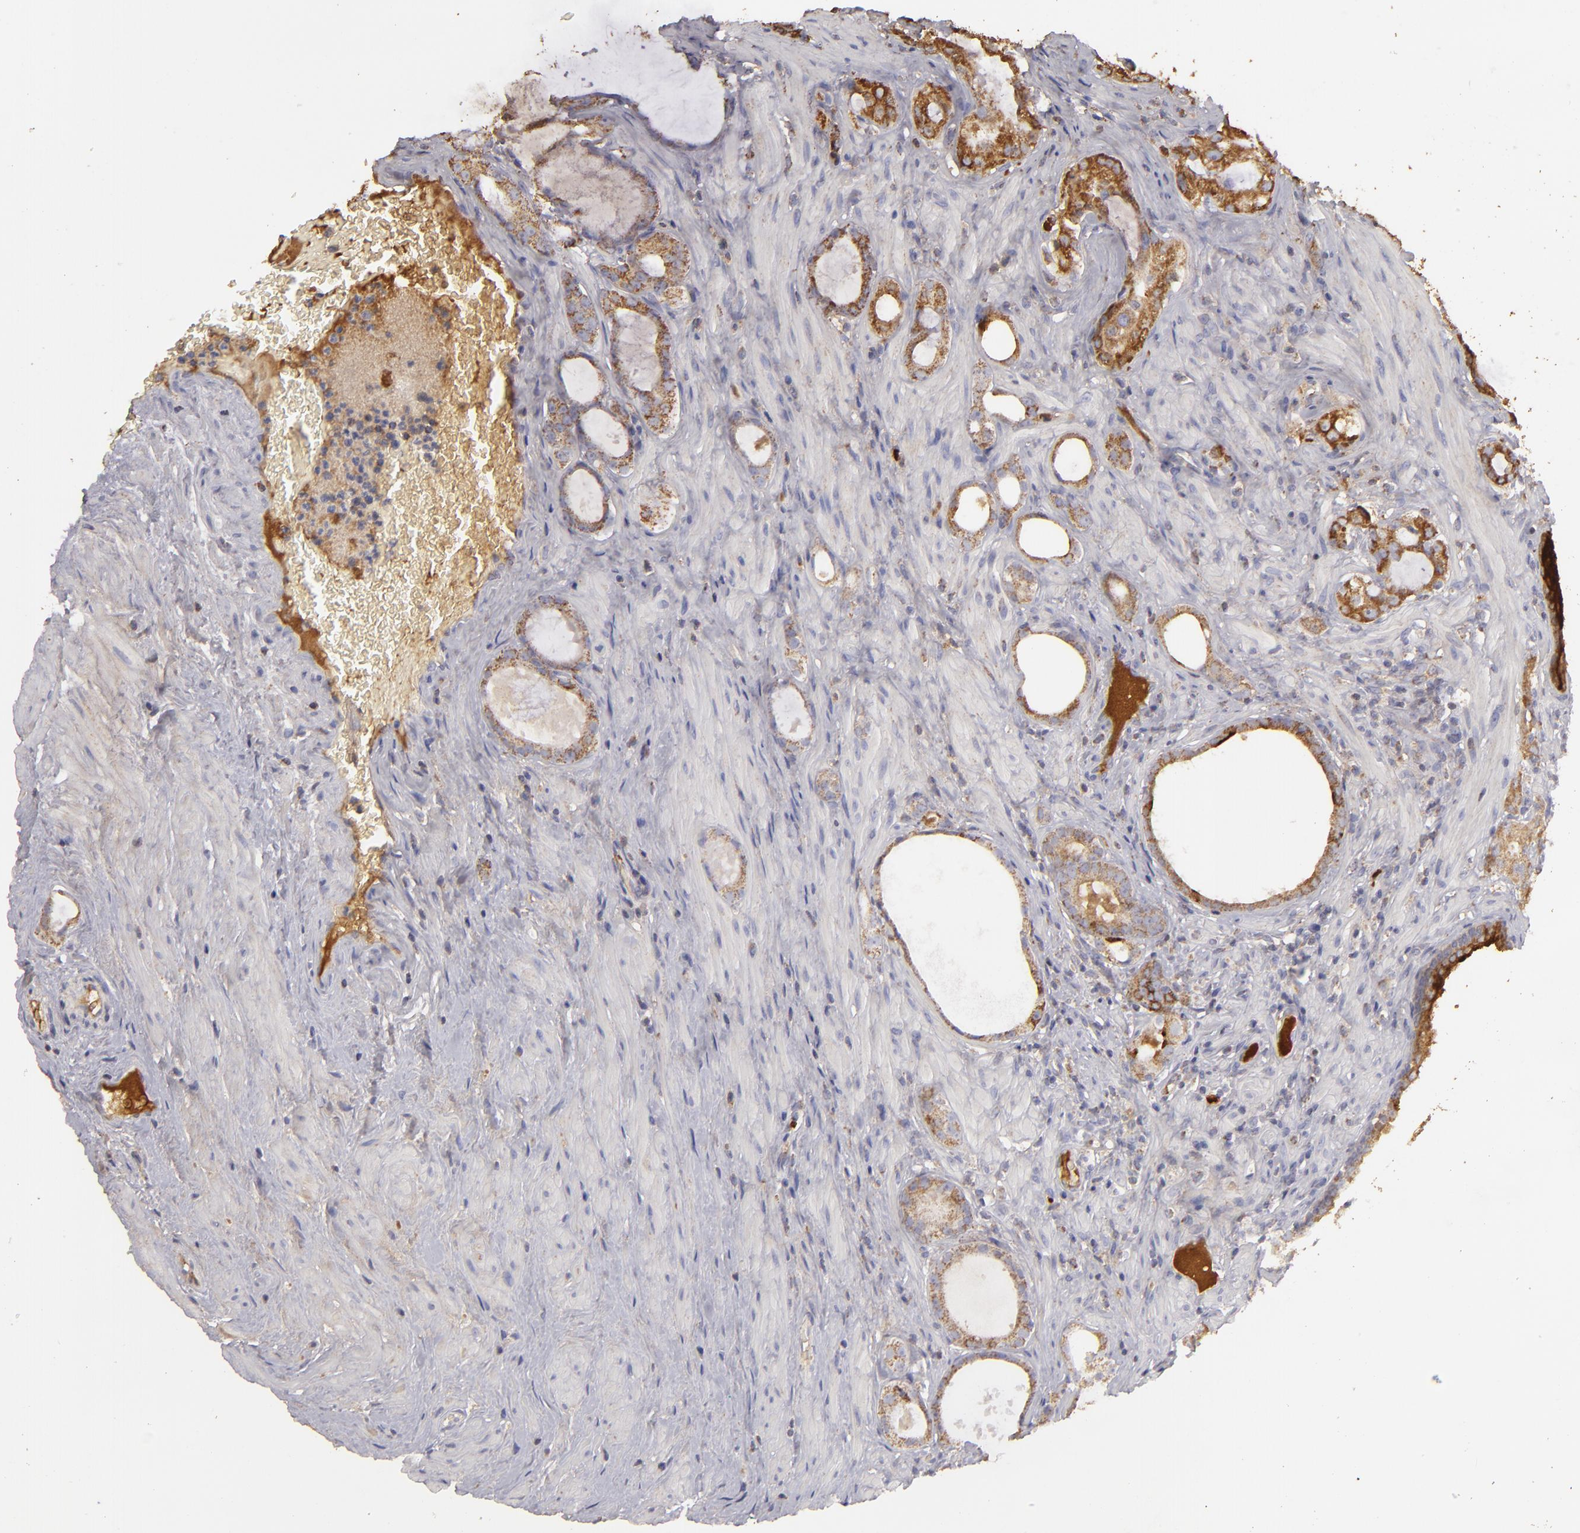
{"staining": {"intensity": "strong", "quantity": ">75%", "location": "cytoplasmic/membranous"}, "tissue": "prostate cancer", "cell_type": "Tumor cells", "image_type": "cancer", "snomed": [{"axis": "morphology", "description": "Adenocarcinoma, Medium grade"}, {"axis": "topography", "description": "Prostate"}], "caption": "Tumor cells exhibit high levels of strong cytoplasmic/membranous positivity in approximately >75% of cells in human prostate cancer (adenocarcinoma (medium-grade)). Nuclei are stained in blue.", "gene": "CFB", "patient": {"sex": "male", "age": 73}}